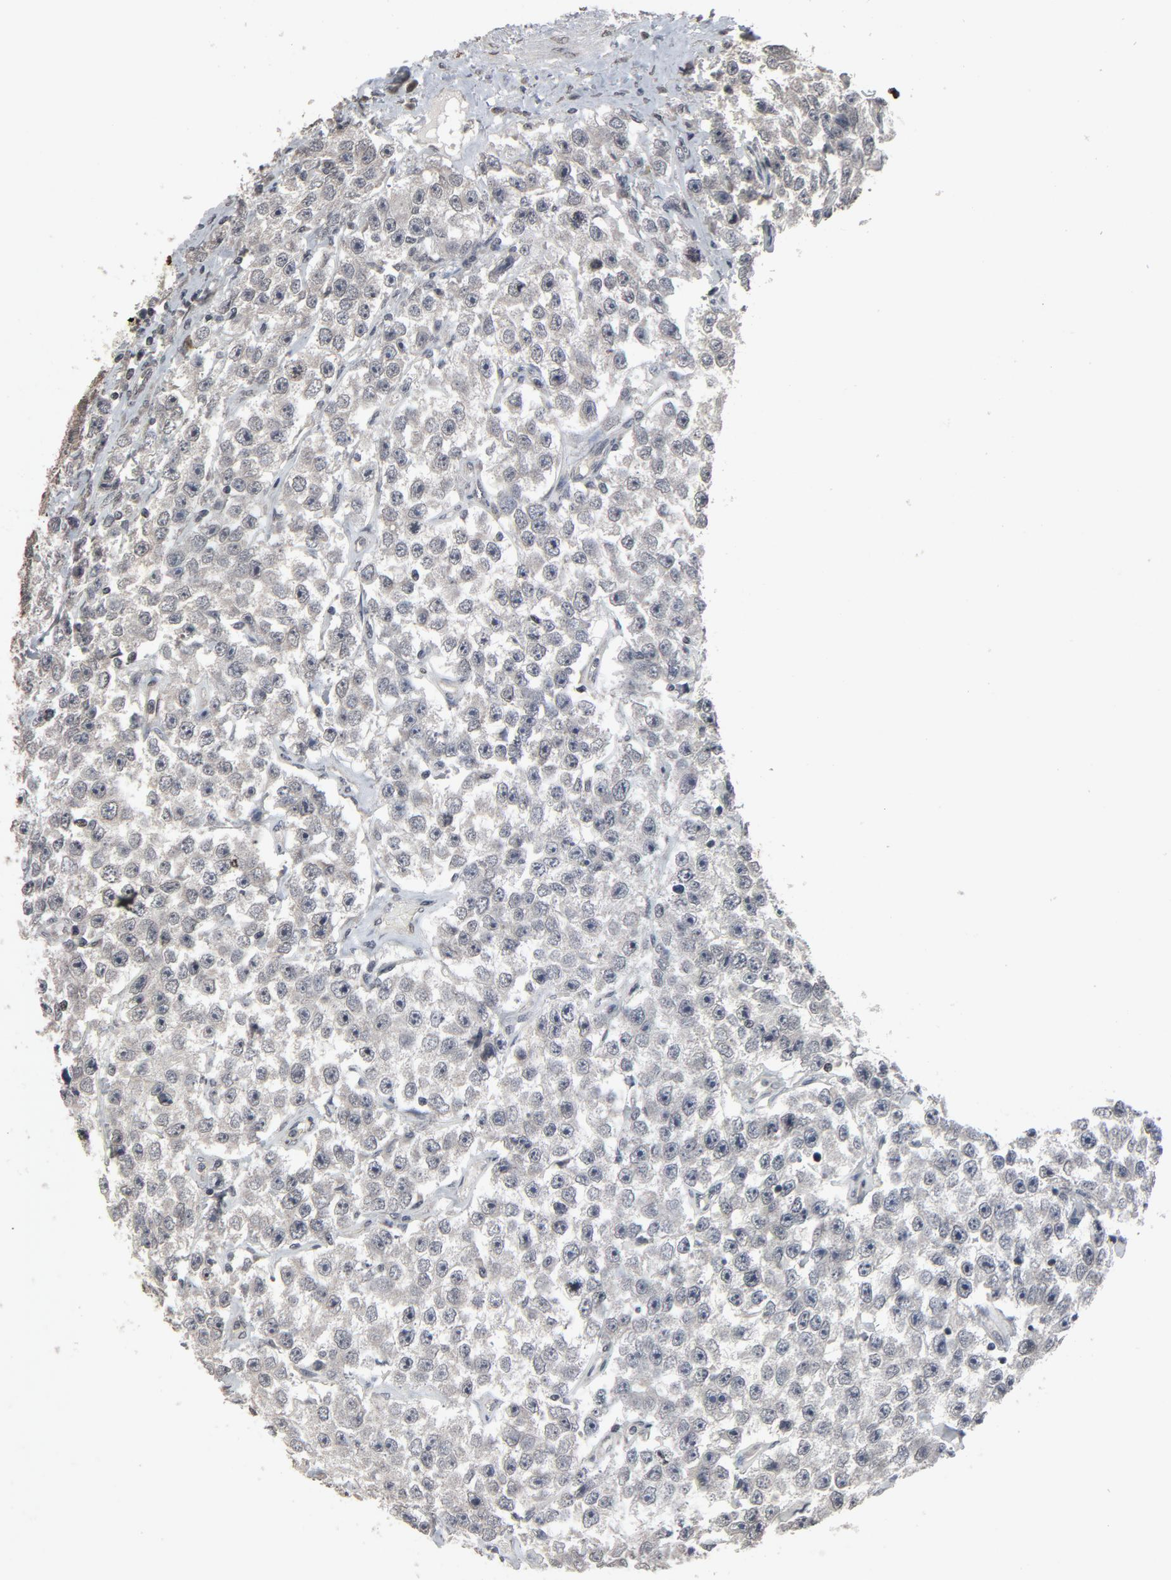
{"staining": {"intensity": "weak", "quantity": "25%-75%", "location": "cytoplasmic/membranous"}, "tissue": "testis cancer", "cell_type": "Tumor cells", "image_type": "cancer", "snomed": [{"axis": "morphology", "description": "Seminoma, NOS"}, {"axis": "topography", "description": "Testis"}], "caption": "This image shows immunohistochemistry staining of testis cancer (seminoma), with low weak cytoplasmic/membranous positivity in approximately 25%-75% of tumor cells.", "gene": "POM121", "patient": {"sex": "male", "age": 52}}